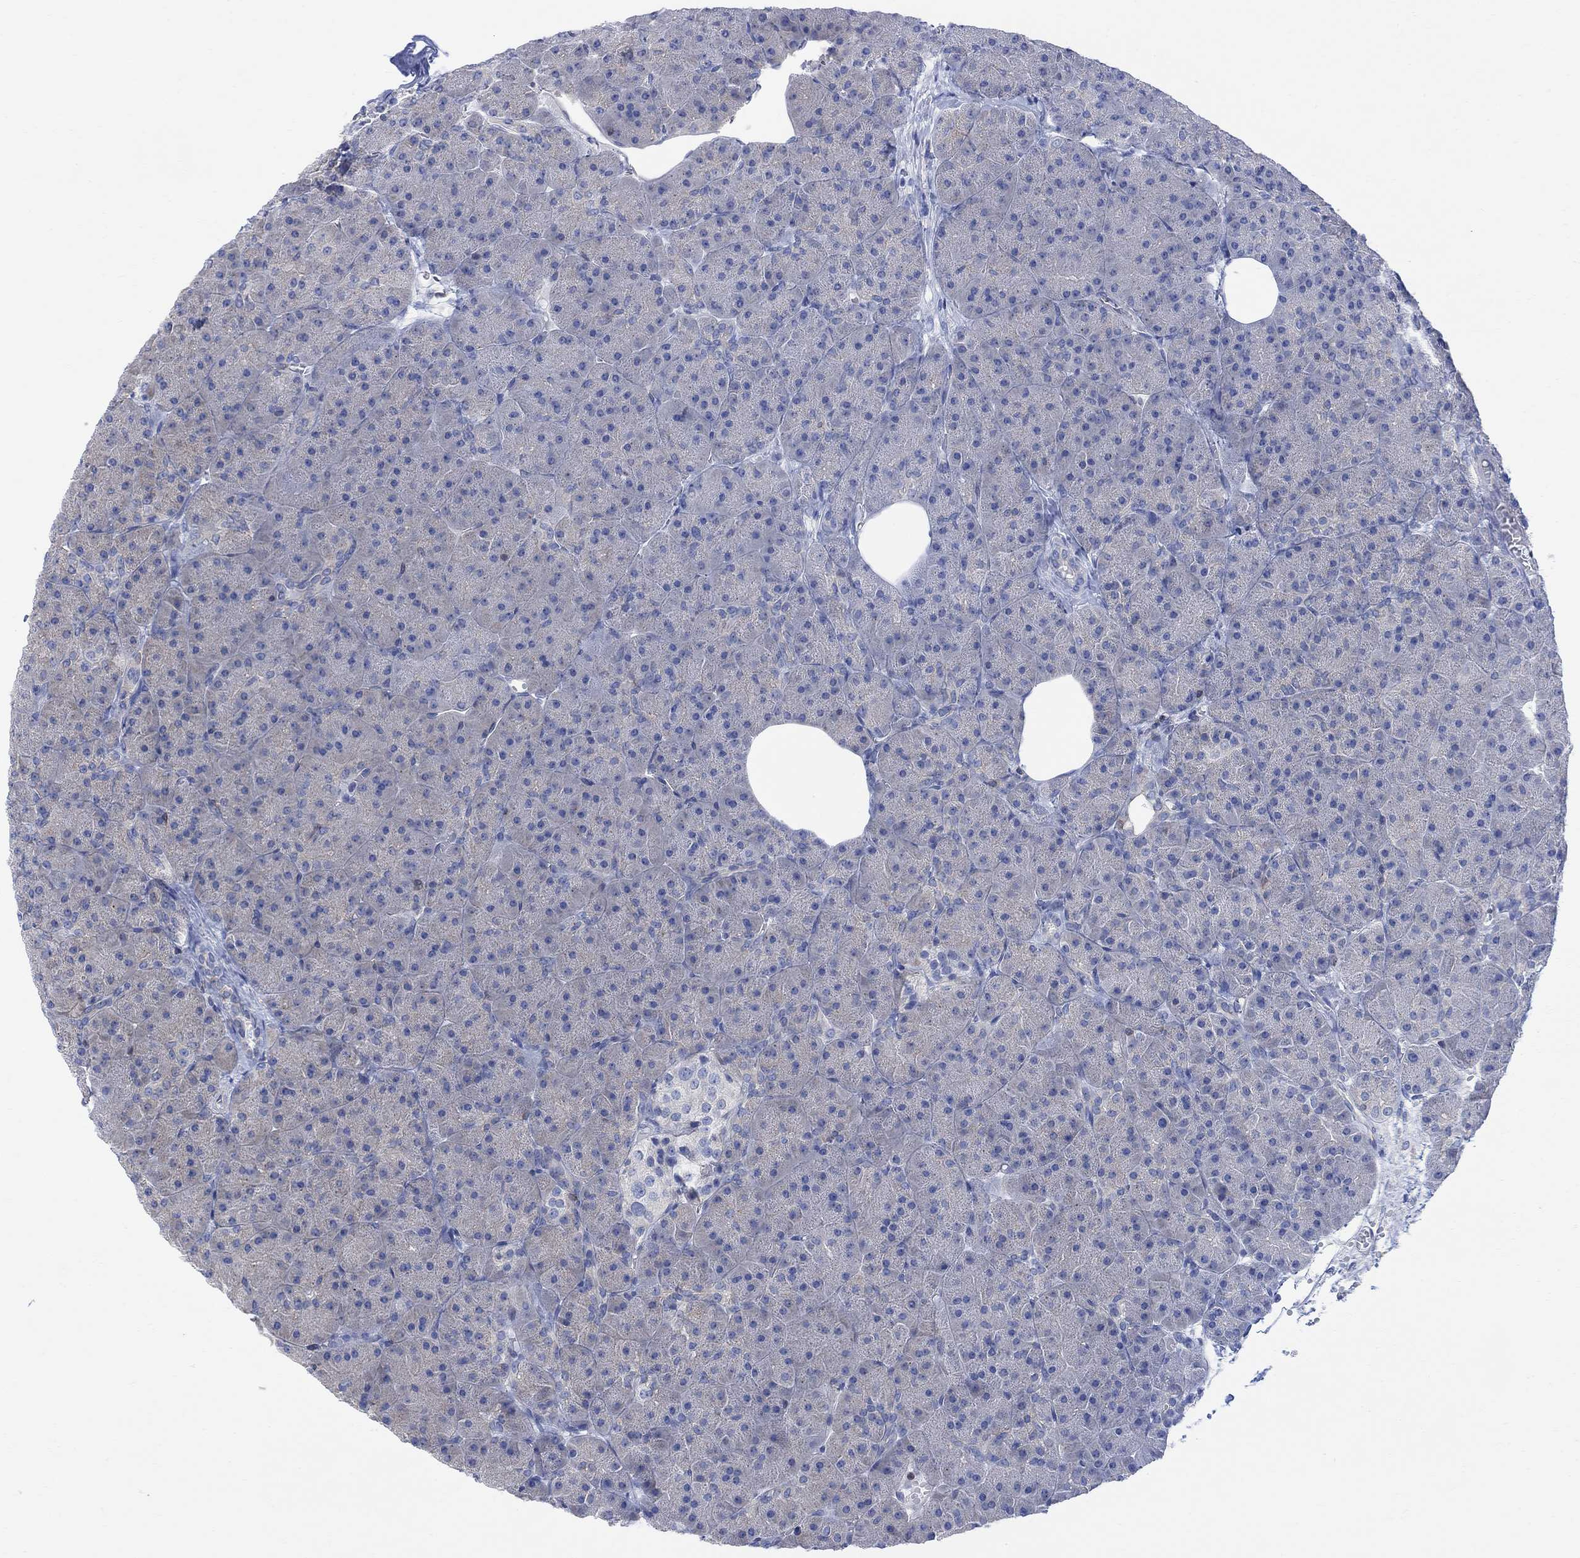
{"staining": {"intensity": "negative", "quantity": "none", "location": "none"}, "tissue": "pancreas", "cell_type": "Exocrine glandular cells", "image_type": "normal", "snomed": [{"axis": "morphology", "description": "Normal tissue, NOS"}, {"axis": "topography", "description": "Pancreas"}], "caption": "DAB immunohistochemical staining of unremarkable pancreas demonstrates no significant positivity in exocrine glandular cells.", "gene": "GBP5", "patient": {"sex": "male", "age": 61}}